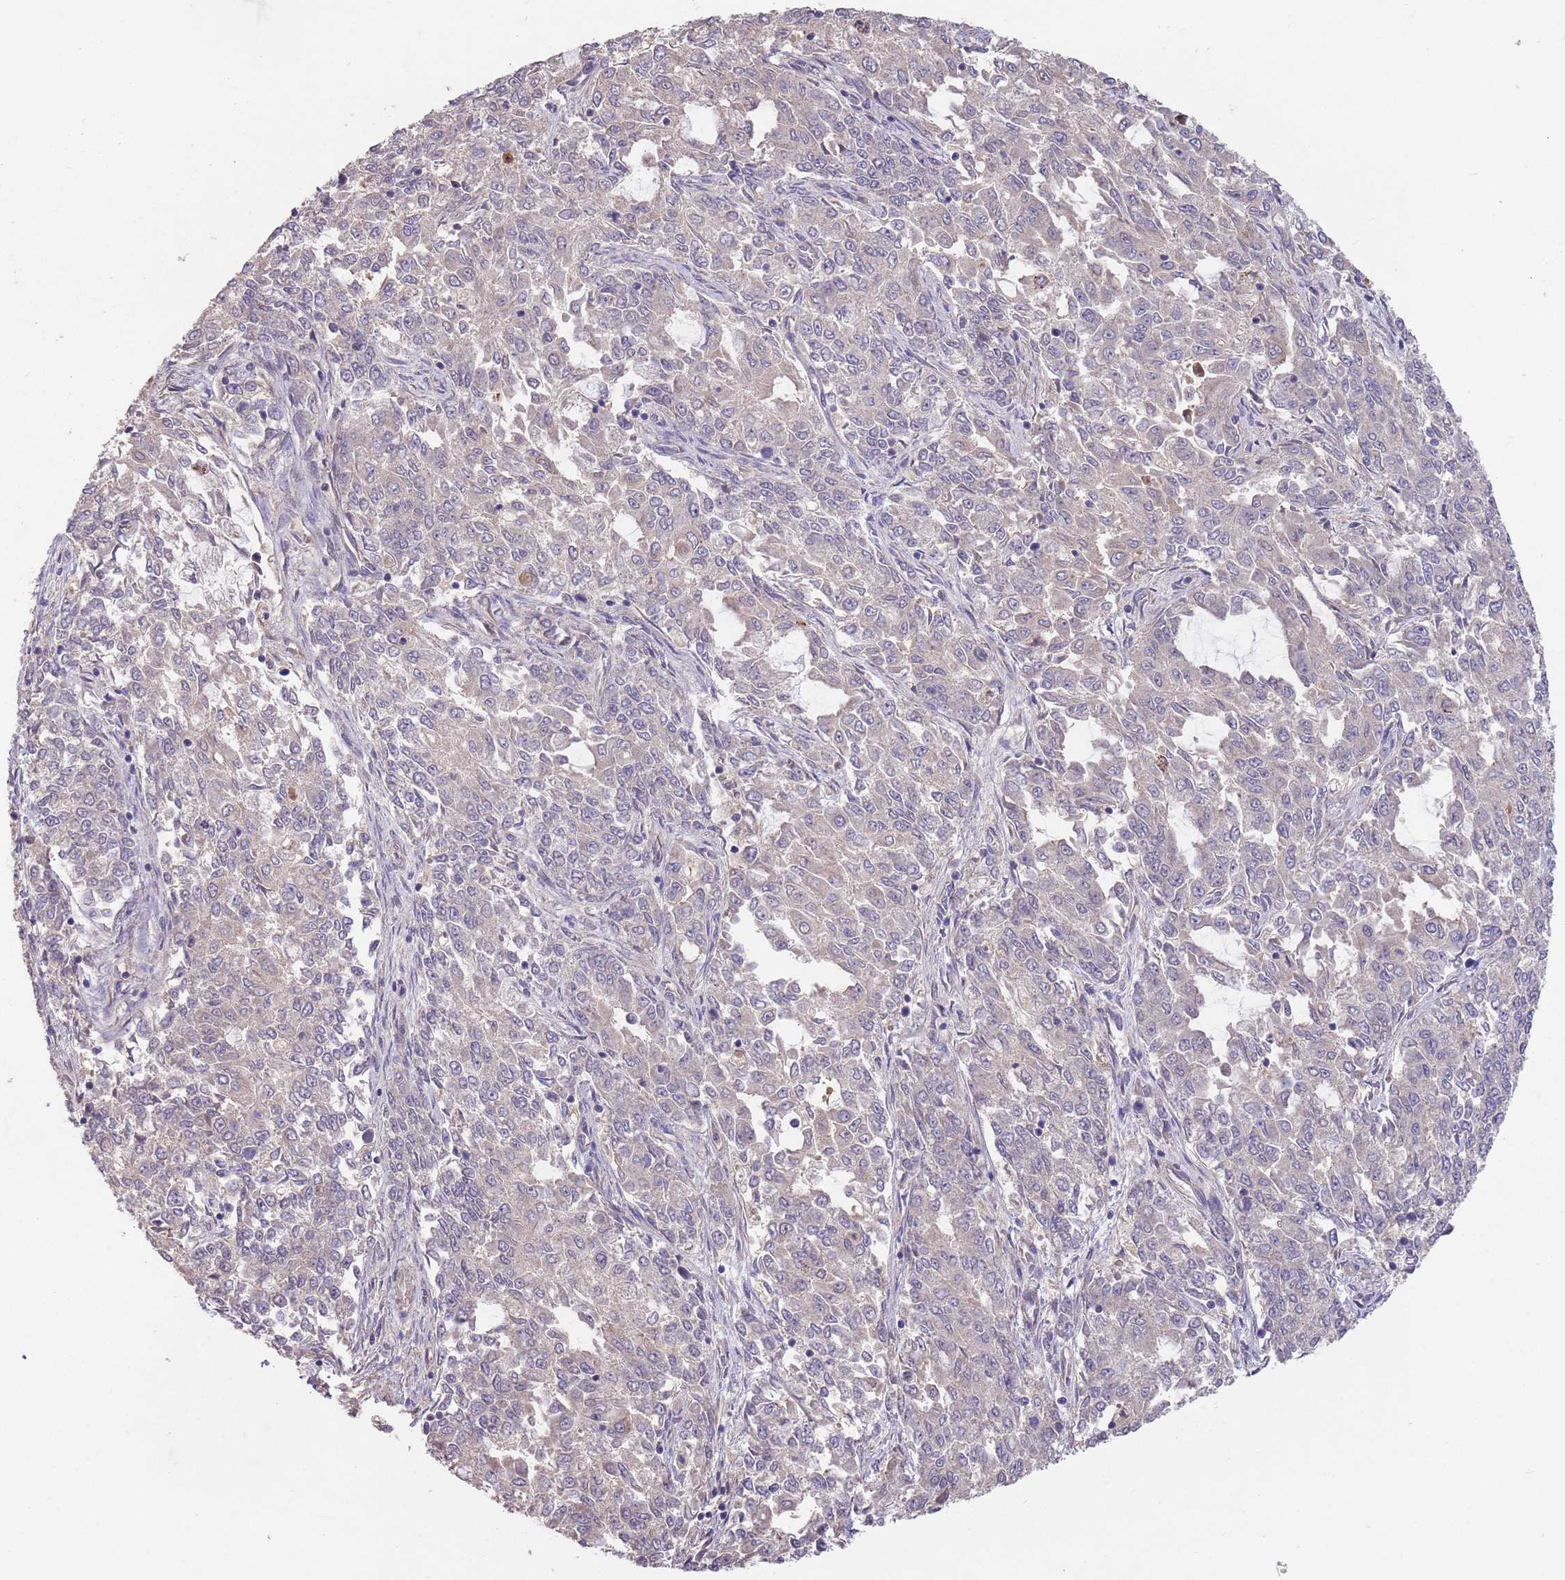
{"staining": {"intensity": "negative", "quantity": "none", "location": "none"}, "tissue": "endometrial cancer", "cell_type": "Tumor cells", "image_type": "cancer", "snomed": [{"axis": "morphology", "description": "Adenocarcinoma, NOS"}, {"axis": "topography", "description": "Endometrium"}], "caption": "A histopathology image of human endometrial adenocarcinoma is negative for staining in tumor cells.", "gene": "MEI1", "patient": {"sex": "female", "age": 50}}